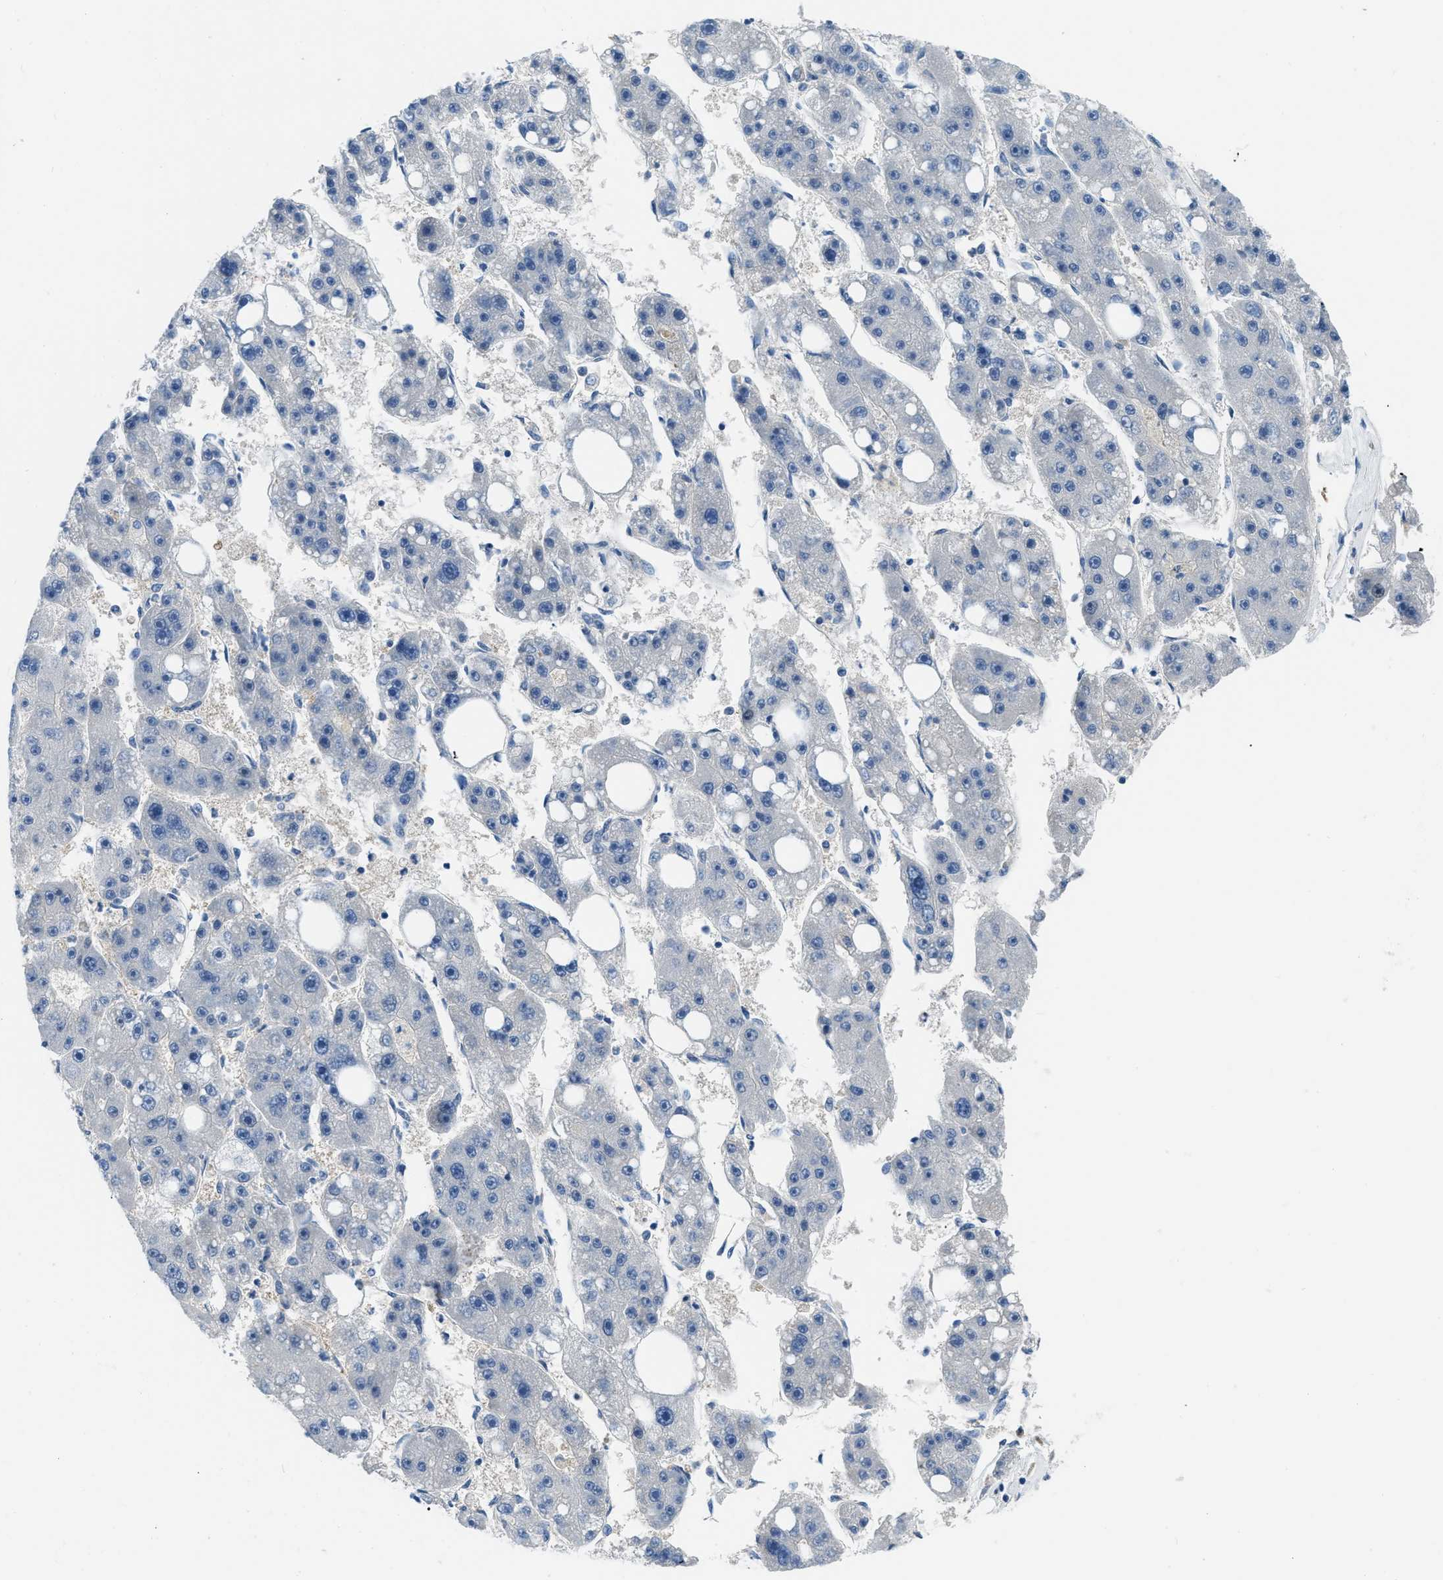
{"staining": {"intensity": "negative", "quantity": "none", "location": "none"}, "tissue": "liver cancer", "cell_type": "Tumor cells", "image_type": "cancer", "snomed": [{"axis": "morphology", "description": "Carcinoma, Hepatocellular, NOS"}, {"axis": "topography", "description": "Liver"}], "caption": "High magnification brightfield microscopy of liver cancer (hepatocellular carcinoma) stained with DAB (brown) and counterstained with hematoxylin (blue): tumor cells show no significant expression.", "gene": "PFKP", "patient": {"sex": "female", "age": 61}}